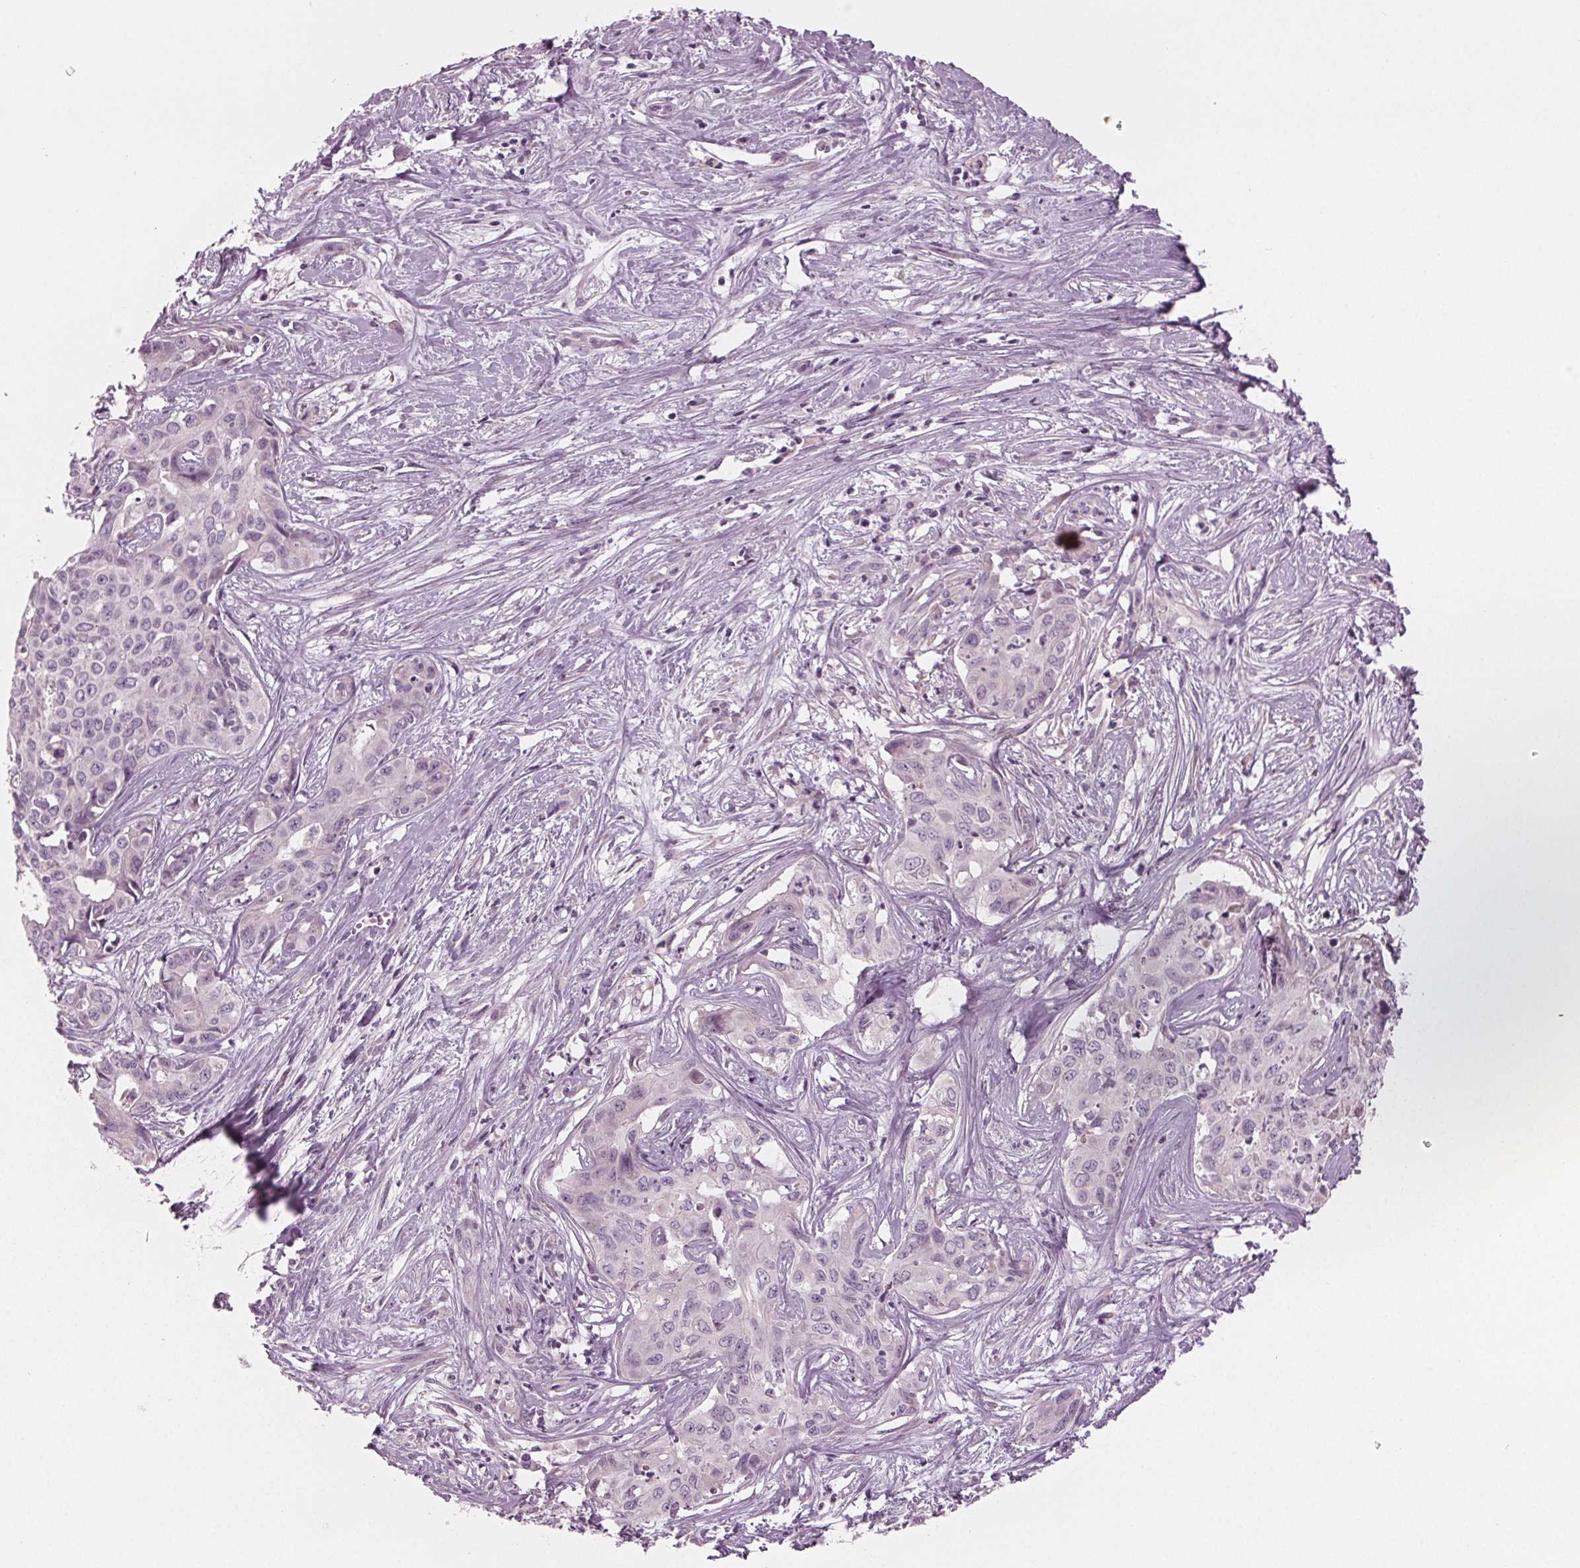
{"staining": {"intensity": "negative", "quantity": "none", "location": "none"}, "tissue": "liver cancer", "cell_type": "Tumor cells", "image_type": "cancer", "snomed": [{"axis": "morphology", "description": "Cholangiocarcinoma"}, {"axis": "topography", "description": "Liver"}], "caption": "This is an immunohistochemistry (IHC) image of cholangiocarcinoma (liver). There is no staining in tumor cells.", "gene": "PRAP1", "patient": {"sex": "female", "age": 65}}